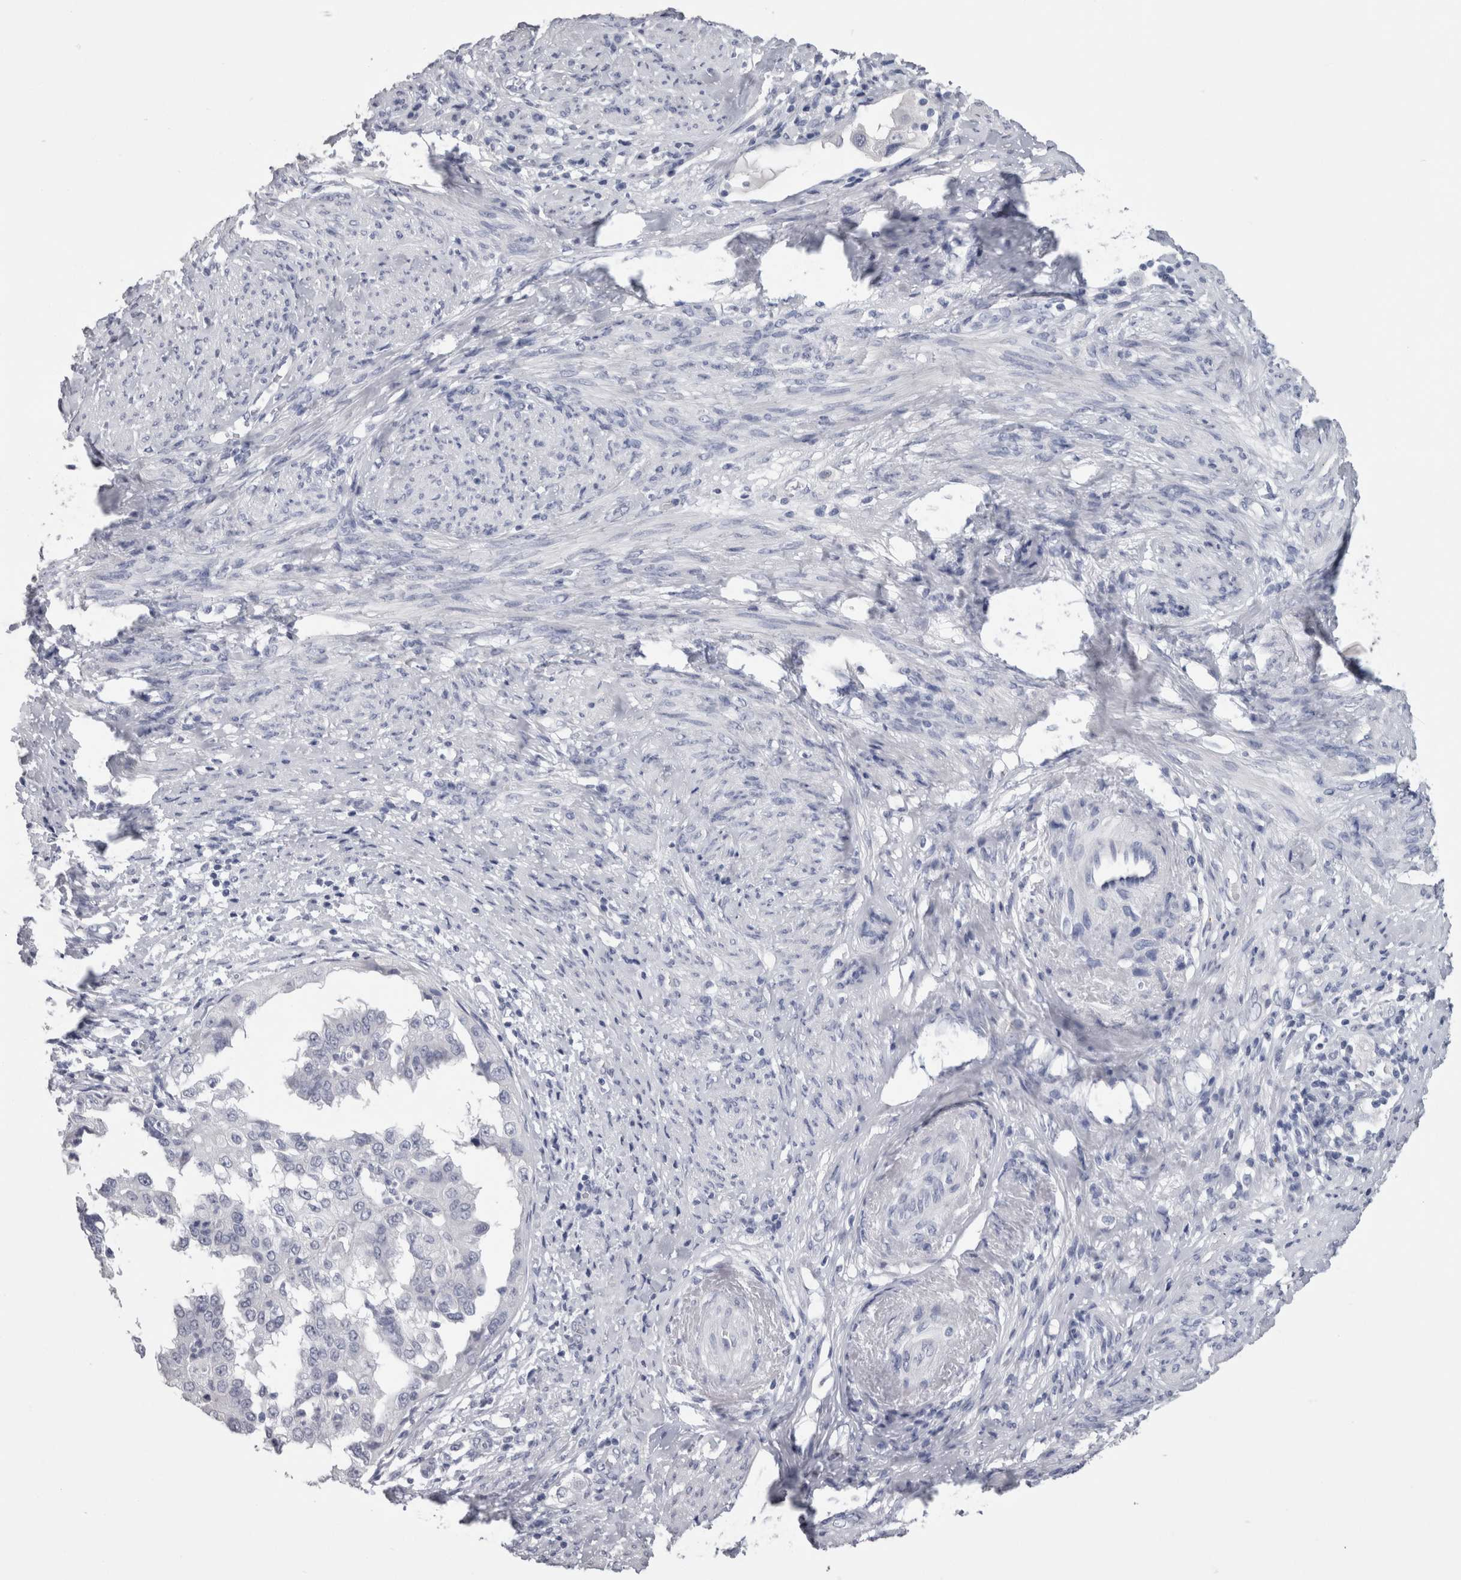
{"staining": {"intensity": "negative", "quantity": "none", "location": "none"}, "tissue": "endometrial cancer", "cell_type": "Tumor cells", "image_type": "cancer", "snomed": [{"axis": "morphology", "description": "Adenocarcinoma, NOS"}, {"axis": "topography", "description": "Endometrium"}], "caption": "Tumor cells show no significant protein expression in endometrial adenocarcinoma.", "gene": "CA8", "patient": {"sex": "female", "age": 85}}